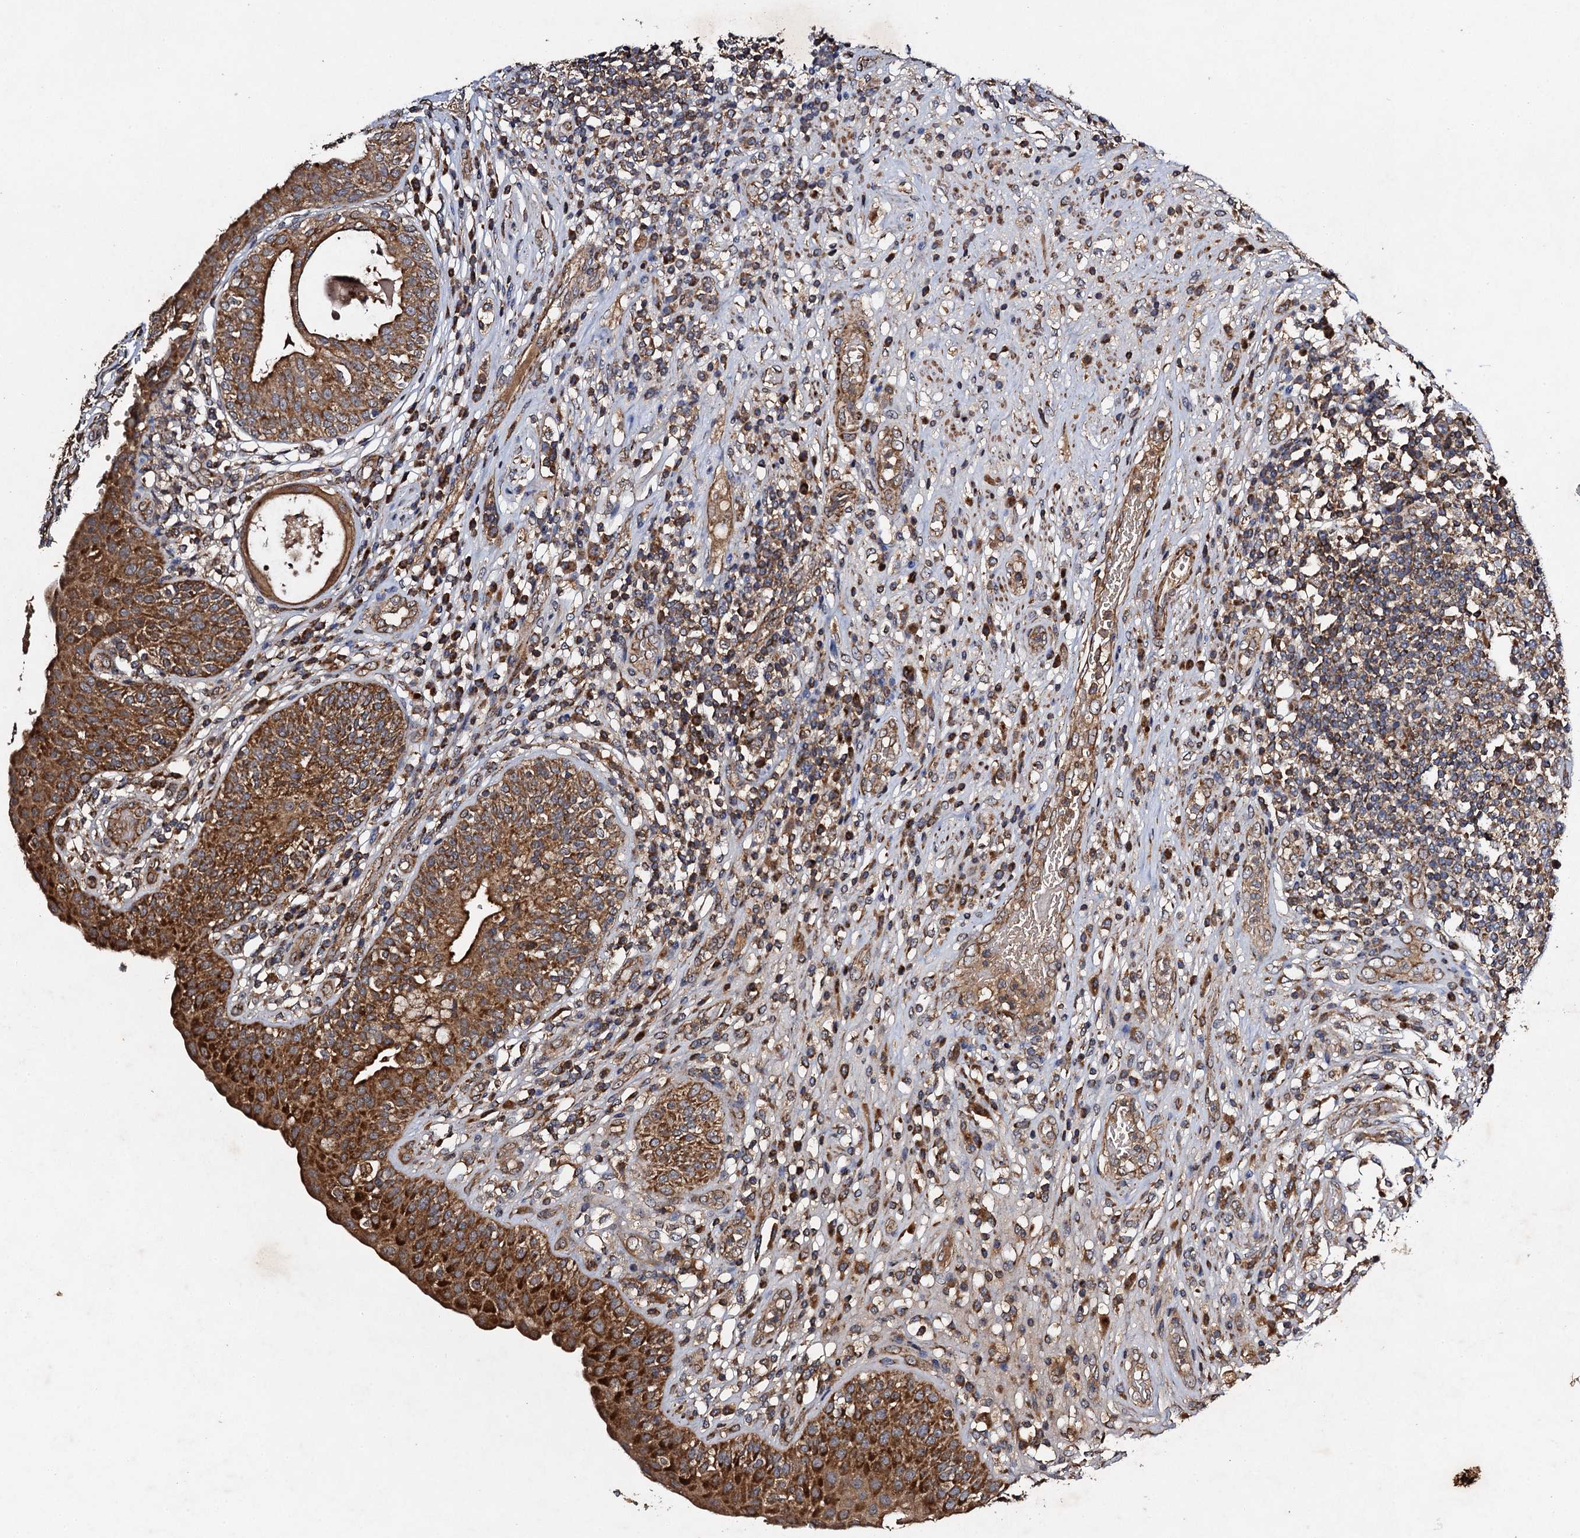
{"staining": {"intensity": "strong", "quantity": ">75%", "location": "cytoplasmic/membranous"}, "tissue": "urinary bladder", "cell_type": "Urothelial cells", "image_type": "normal", "snomed": [{"axis": "morphology", "description": "Normal tissue, NOS"}, {"axis": "topography", "description": "Urinary bladder"}], "caption": "Unremarkable urinary bladder reveals strong cytoplasmic/membranous positivity in about >75% of urothelial cells, visualized by immunohistochemistry. Using DAB (3,3'-diaminobenzidine) (brown) and hematoxylin (blue) stains, captured at high magnification using brightfield microscopy.", "gene": "NDUFA13", "patient": {"sex": "female", "age": 62}}